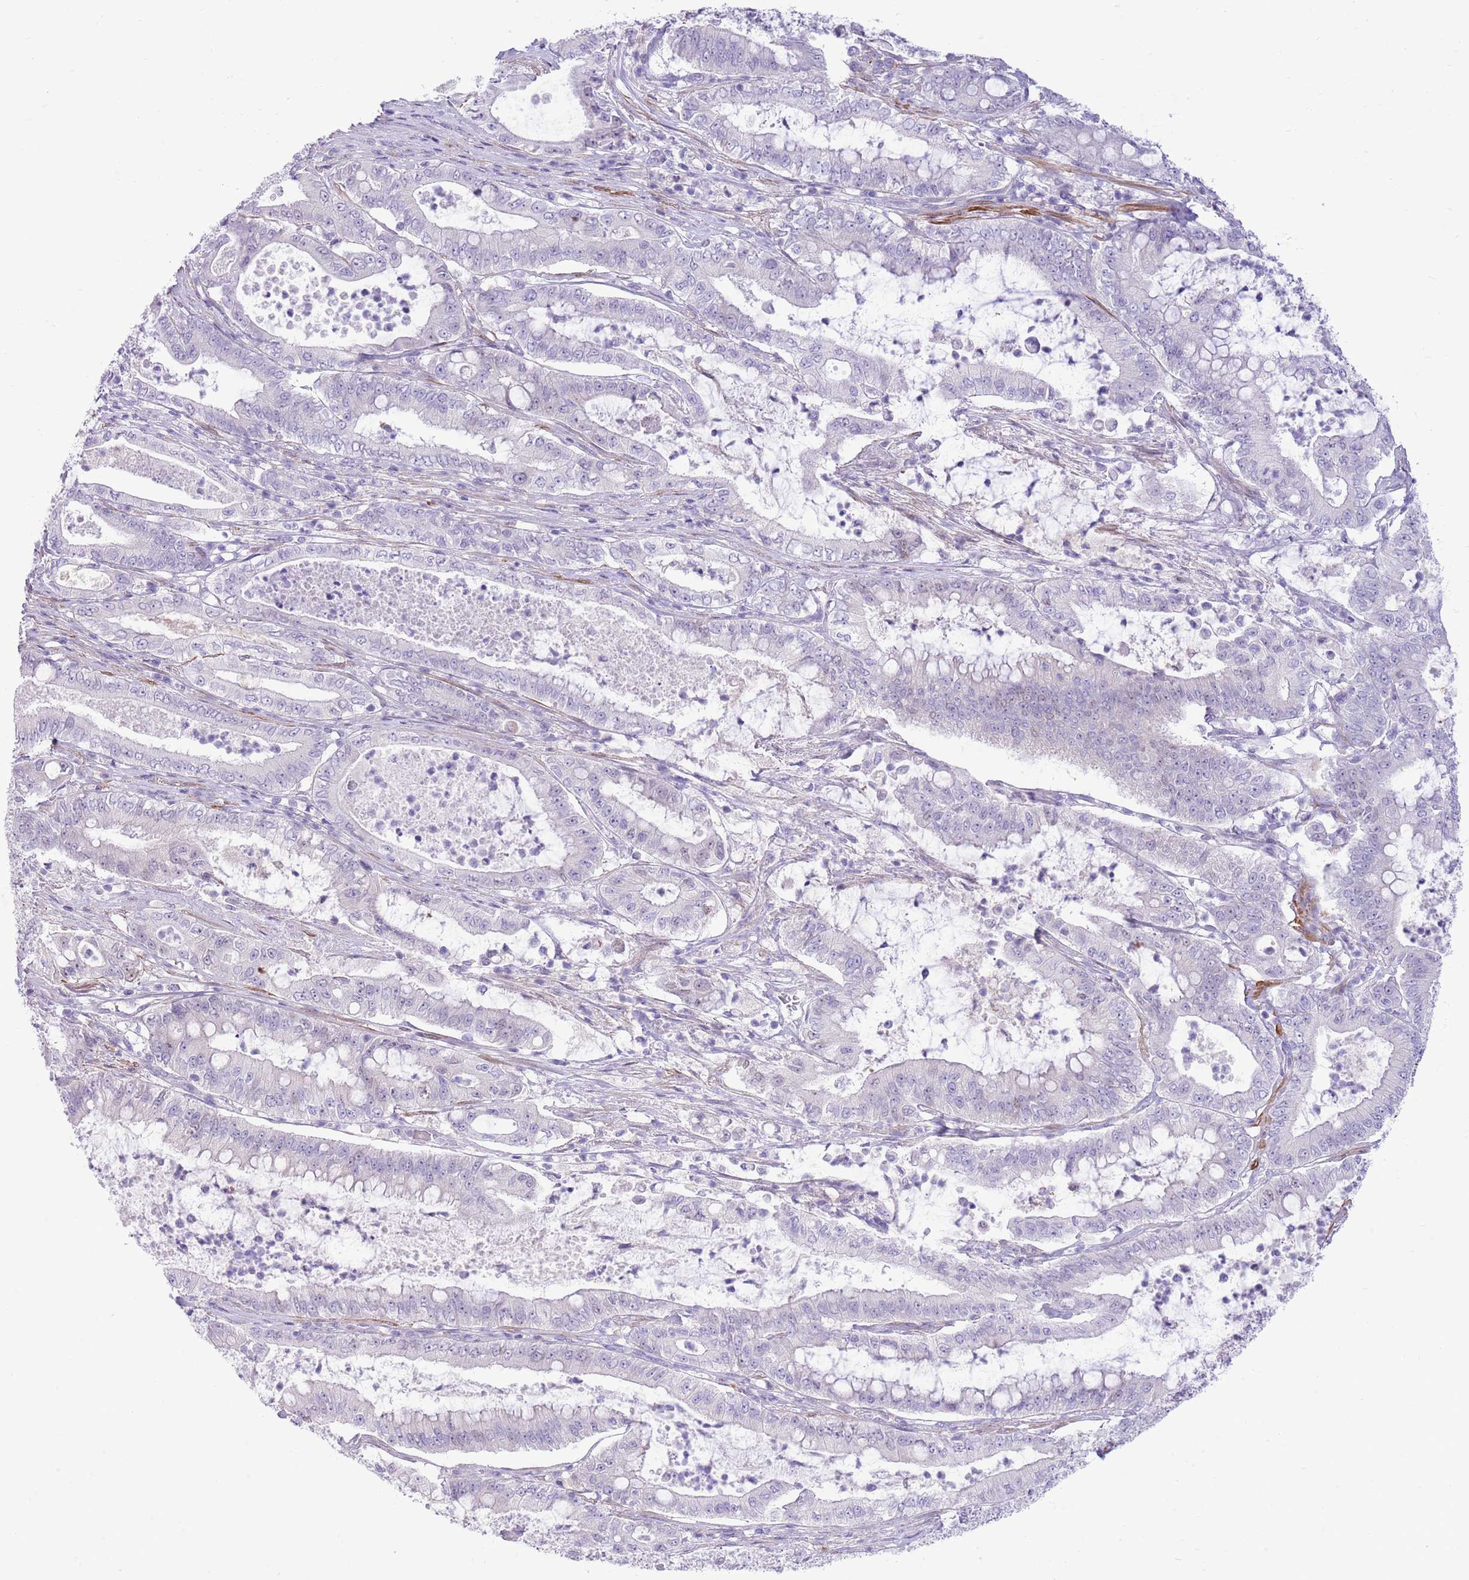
{"staining": {"intensity": "weak", "quantity": "<25%", "location": "cytoplasmic/membranous"}, "tissue": "pancreatic cancer", "cell_type": "Tumor cells", "image_type": "cancer", "snomed": [{"axis": "morphology", "description": "Adenocarcinoma, NOS"}, {"axis": "topography", "description": "Pancreas"}], "caption": "IHC histopathology image of pancreatic adenocarcinoma stained for a protein (brown), which reveals no expression in tumor cells. The staining was performed using DAB (3,3'-diaminobenzidine) to visualize the protein expression in brown, while the nuclei were stained in blue with hematoxylin (Magnification: 20x).", "gene": "ZC4H2", "patient": {"sex": "male", "age": 71}}